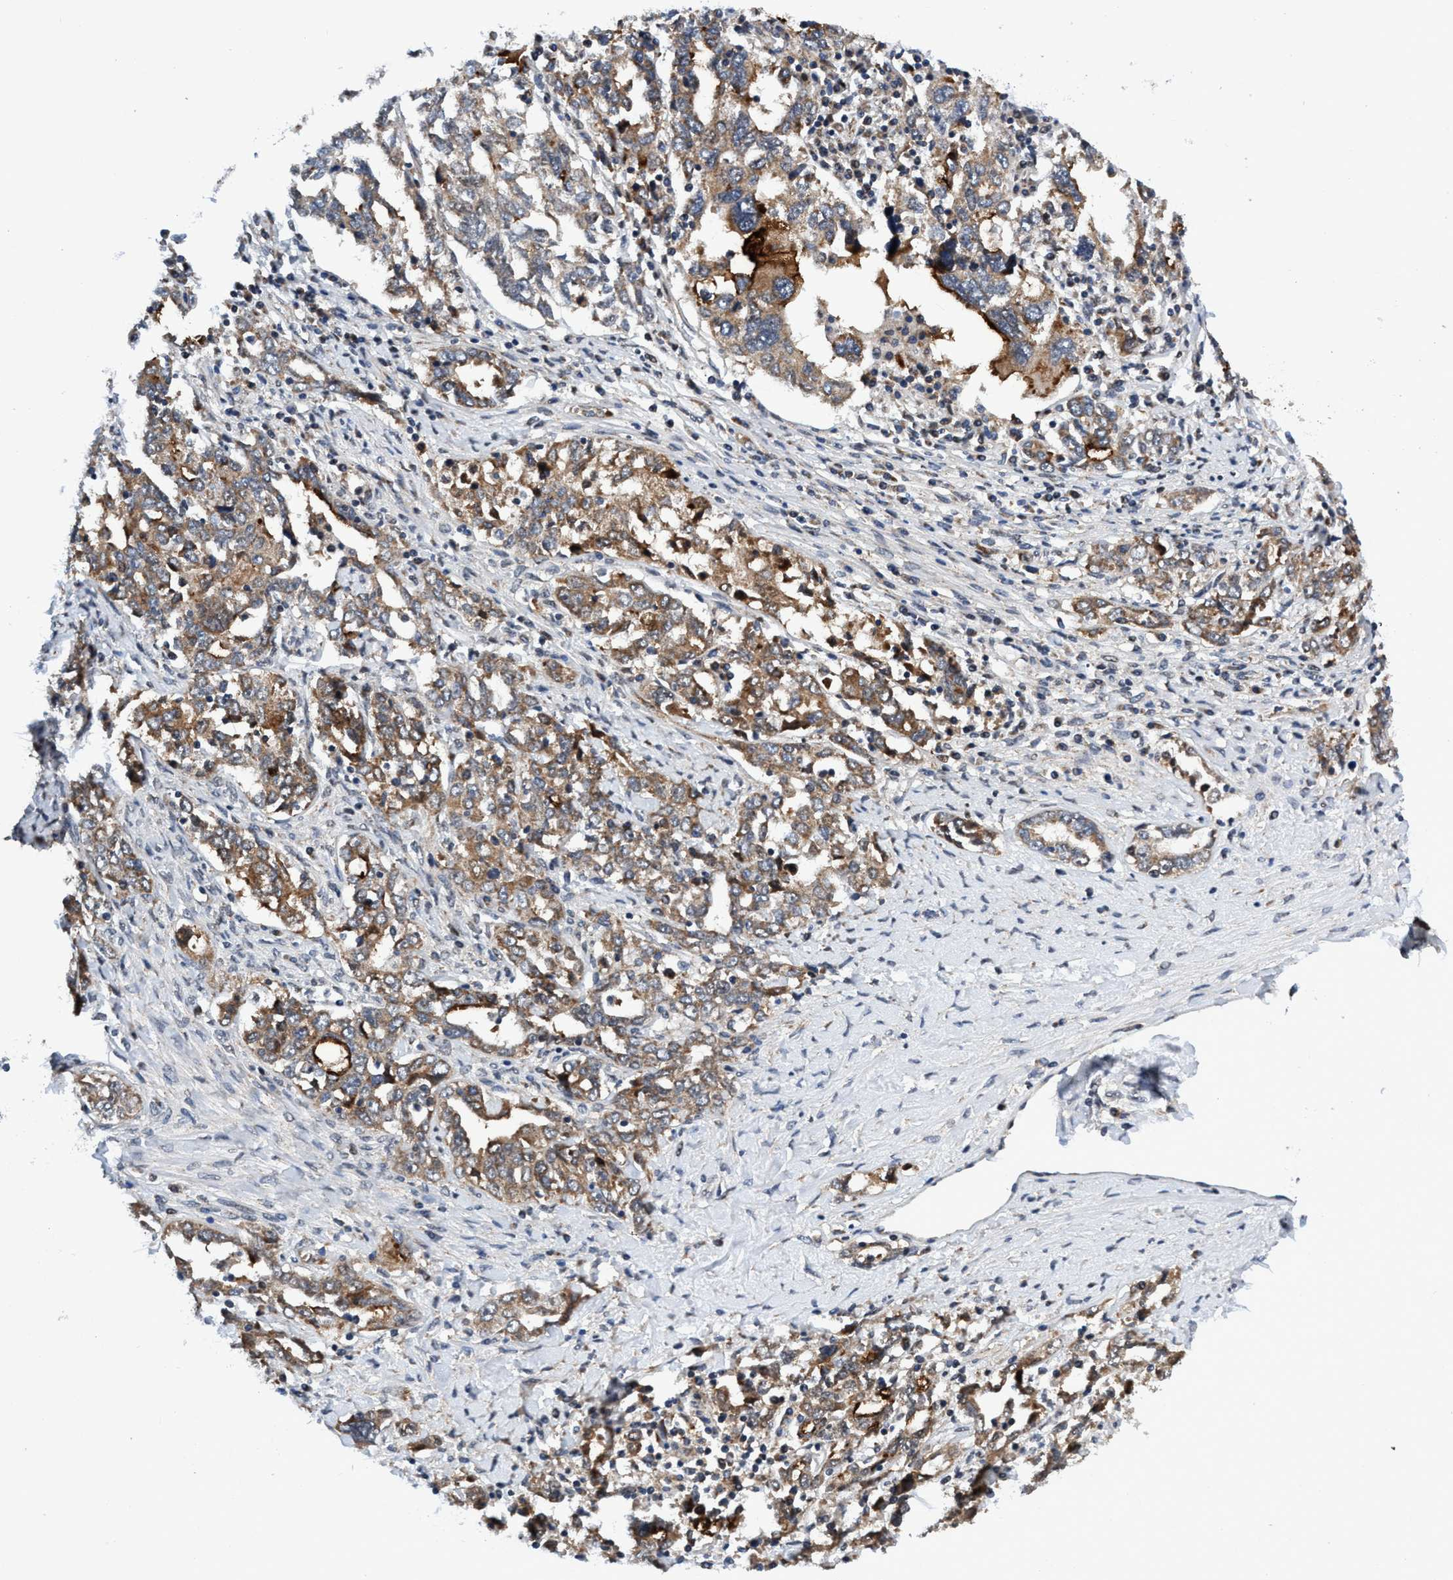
{"staining": {"intensity": "weak", "quantity": ">75%", "location": "cytoplasmic/membranous"}, "tissue": "ovarian cancer", "cell_type": "Tumor cells", "image_type": "cancer", "snomed": [{"axis": "morphology", "description": "Carcinoma, endometroid"}, {"axis": "topography", "description": "Ovary"}], "caption": "A brown stain shows weak cytoplasmic/membranous expression of a protein in ovarian cancer (endometroid carcinoma) tumor cells.", "gene": "AGAP2", "patient": {"sex": "female", "age": 62}}